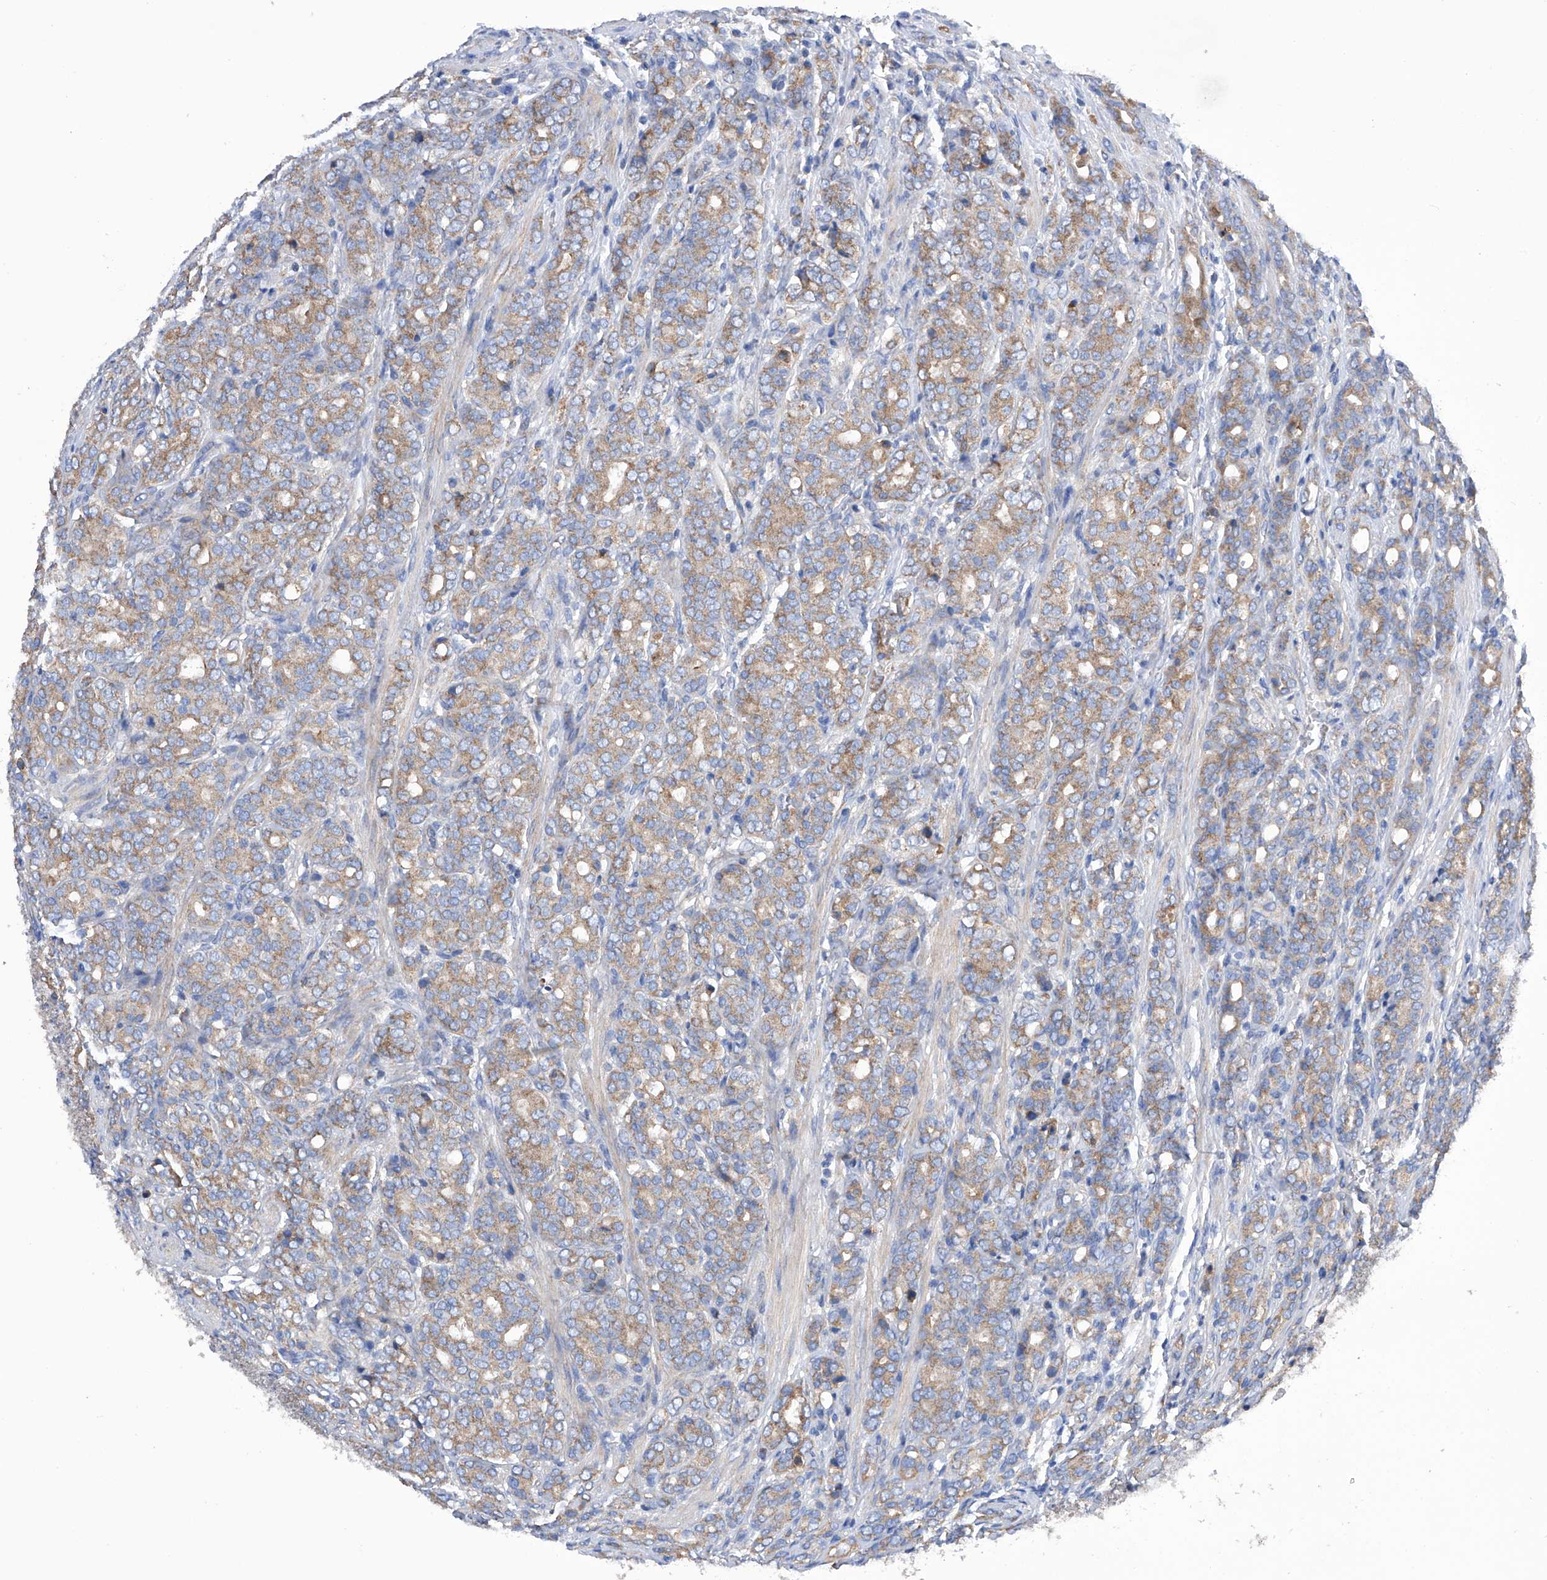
{"staining": {"intensity": "moderate", "quantity": ">75%", "location": "cytoplasmic/membranous"}, "tissue": "prostate cancer", "cell_type": "Tumor cells", "image_type": "cancer", "snomed": [{"axis": "morphology", "description": "Adenocarcinoma, High grade"}, {"axis": "topography", "description": "Prostate"}], "caption": "Tumor cells reveal medium levels of moderate cytoplasmic/membranous staining in about >75% of cells in prostate adenocarcinoma (high-grade).", "gene": "EFCAB2", "patient": {"sex": "male", "age": 62}}